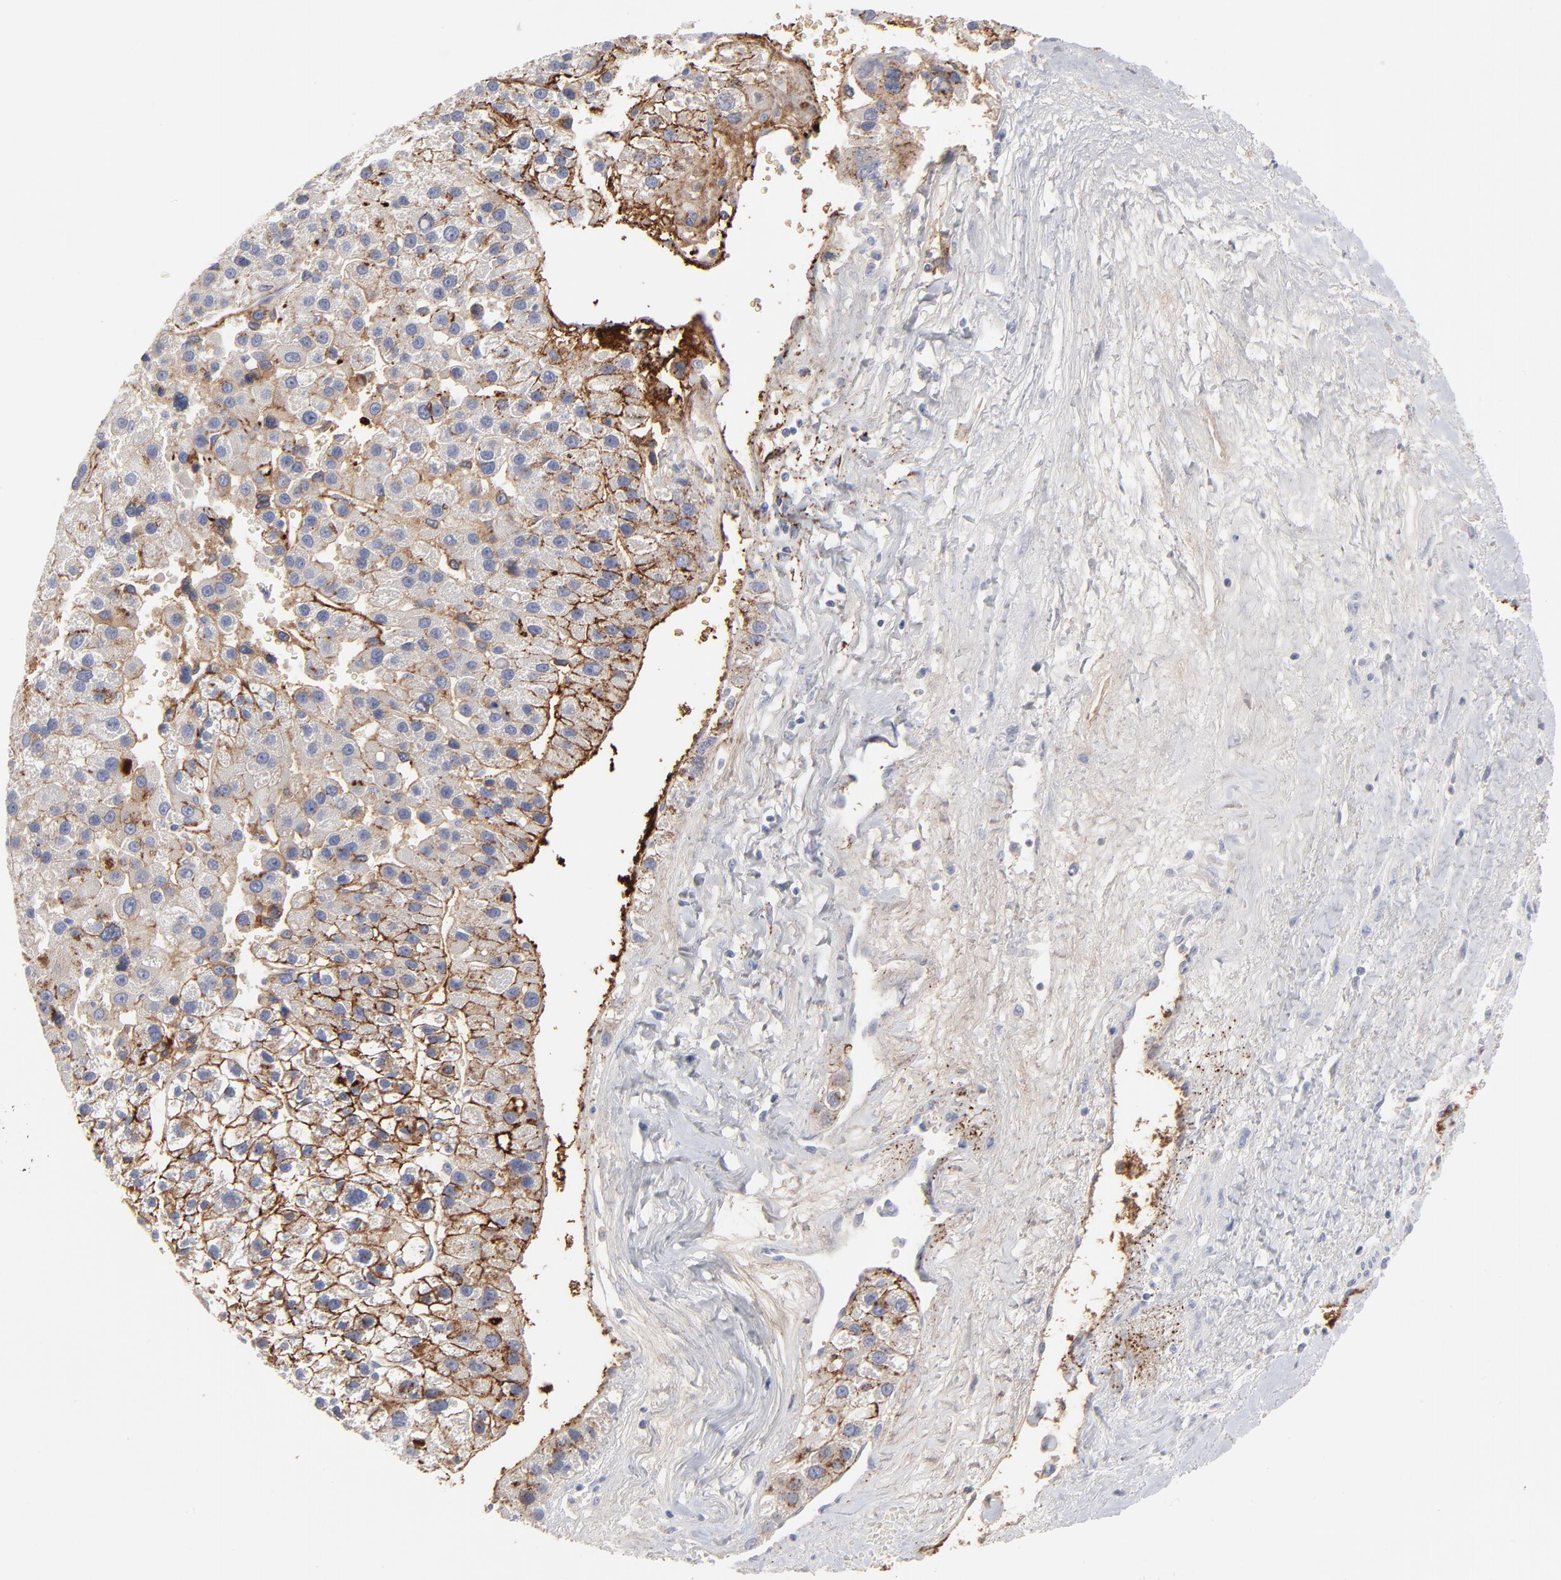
{"staining": {"intensity": "strong", "quantity": "25%-75%", "location": "cytoplasmic/membranous"}, "tissue": "liver cancer", "cell_type": "Tumor cells", "image_type": "cancer", "snomed": [{"axis": "morphology", "description": "Carcinoma, Hepatocellular, NOS"}, {"axis": "topography", "description": "Liver"}], "caption": "Strong cytoplasmic/membranous positivity is seen in about 25%-75% of tumor cells in liver cancer. Nuclei are stained in blue.", "gene": "CCR3", "patient": {"sex": "female", "age": 85}}